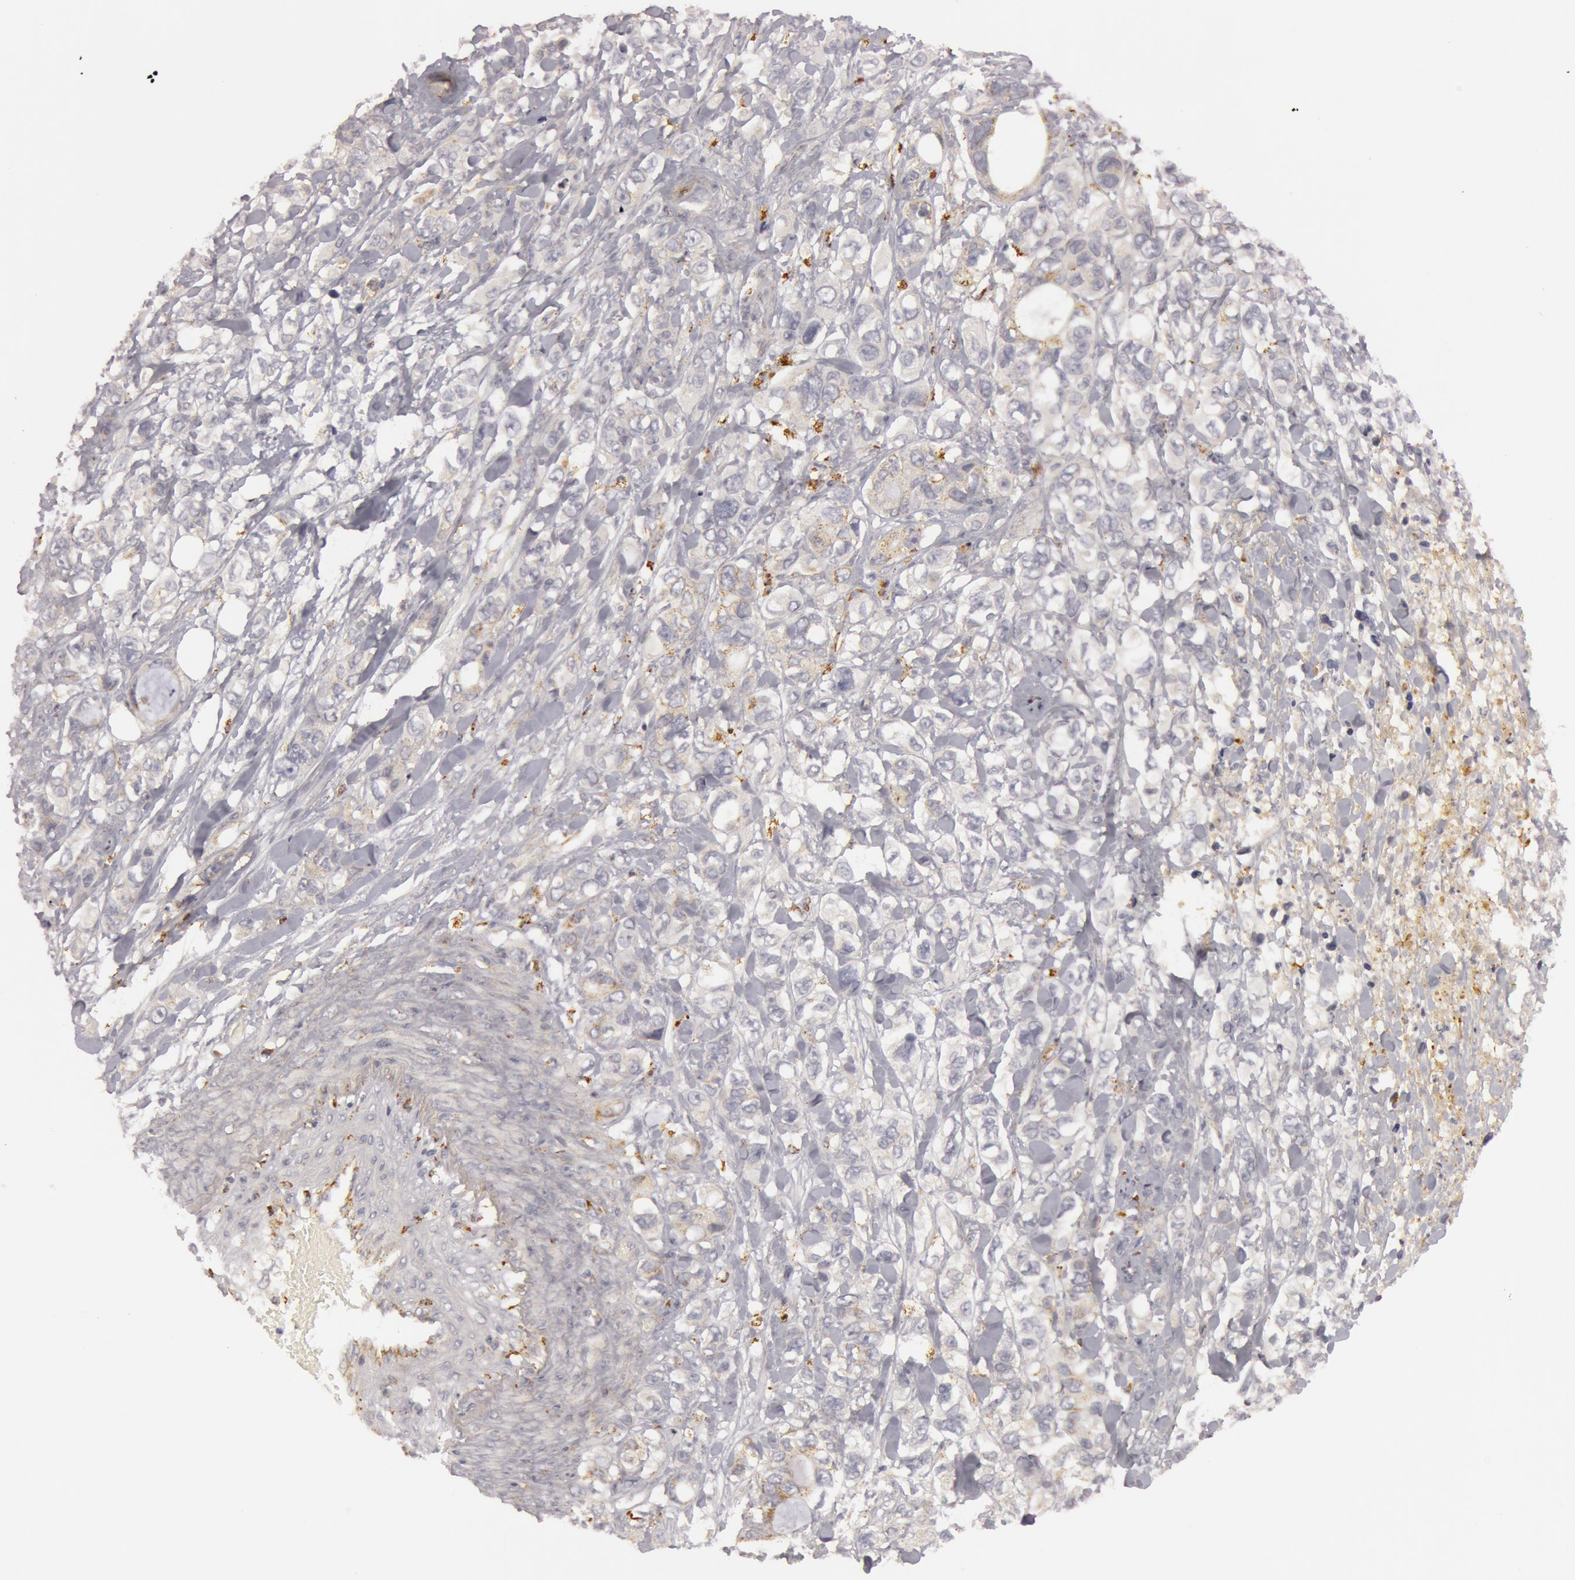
{"staining": {"intensity": "weak", "quantity": ">75%", "location": "cytoplasmic/membranous"}, "tissue": "stomach cancer", "cell_type": "Tumor cells", "image_type": "cancer", "snomed": [{"axis": "morphology", "description": "Adenocarcinoma, NOS"}, {"axis": "topography", "description": "Stomach, upper"}], "caption": "A low amount of weak cytoplasmic/membranous expression is appreciated in approximately >75% of tumor cells in stomach adenocarcinoma tissue. The staining was performed using DAB (3,3'-diaminobenzidine) to visualize the protein expression in brown, while the nuclei were stained in blue with hematoxylin (Magnification: 20x).", "gene": "C7", "patient": {"sex": "male", "age": 47}}